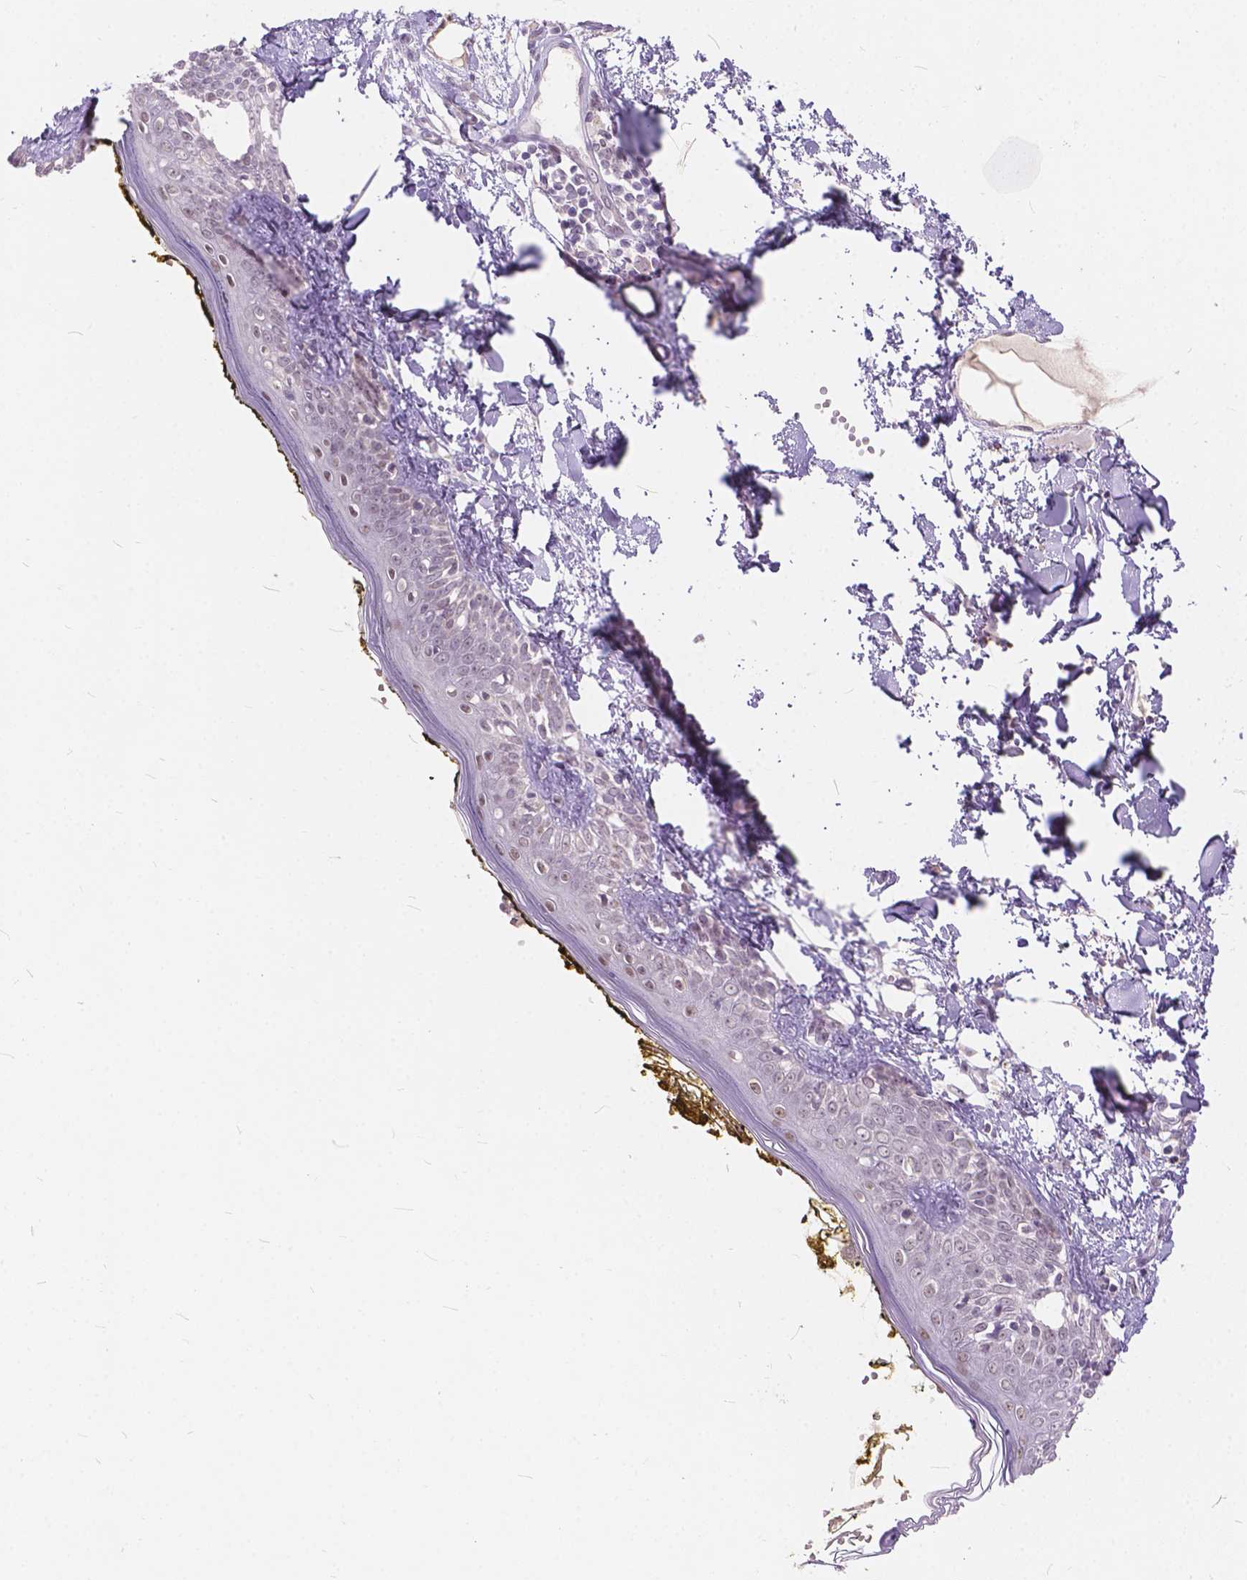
{"staining": {"intensity": "negative", "quantity": "none", "location": "none"}, "tissue": "skin", "cell_type": "Fibroblasts", "image_type": "normal", "snomed": [{"axis": "morphology", "description": "Normal tissue, NOS"}, {"axis": "topography", "description": "Skin"}], "caption": "IHC image of normal skin: human skin stained with DAB exhibits no significant protein staining in fibroblasts.", "gene": "FAM53A", "patient": {"sex": "male", "age": 76}}